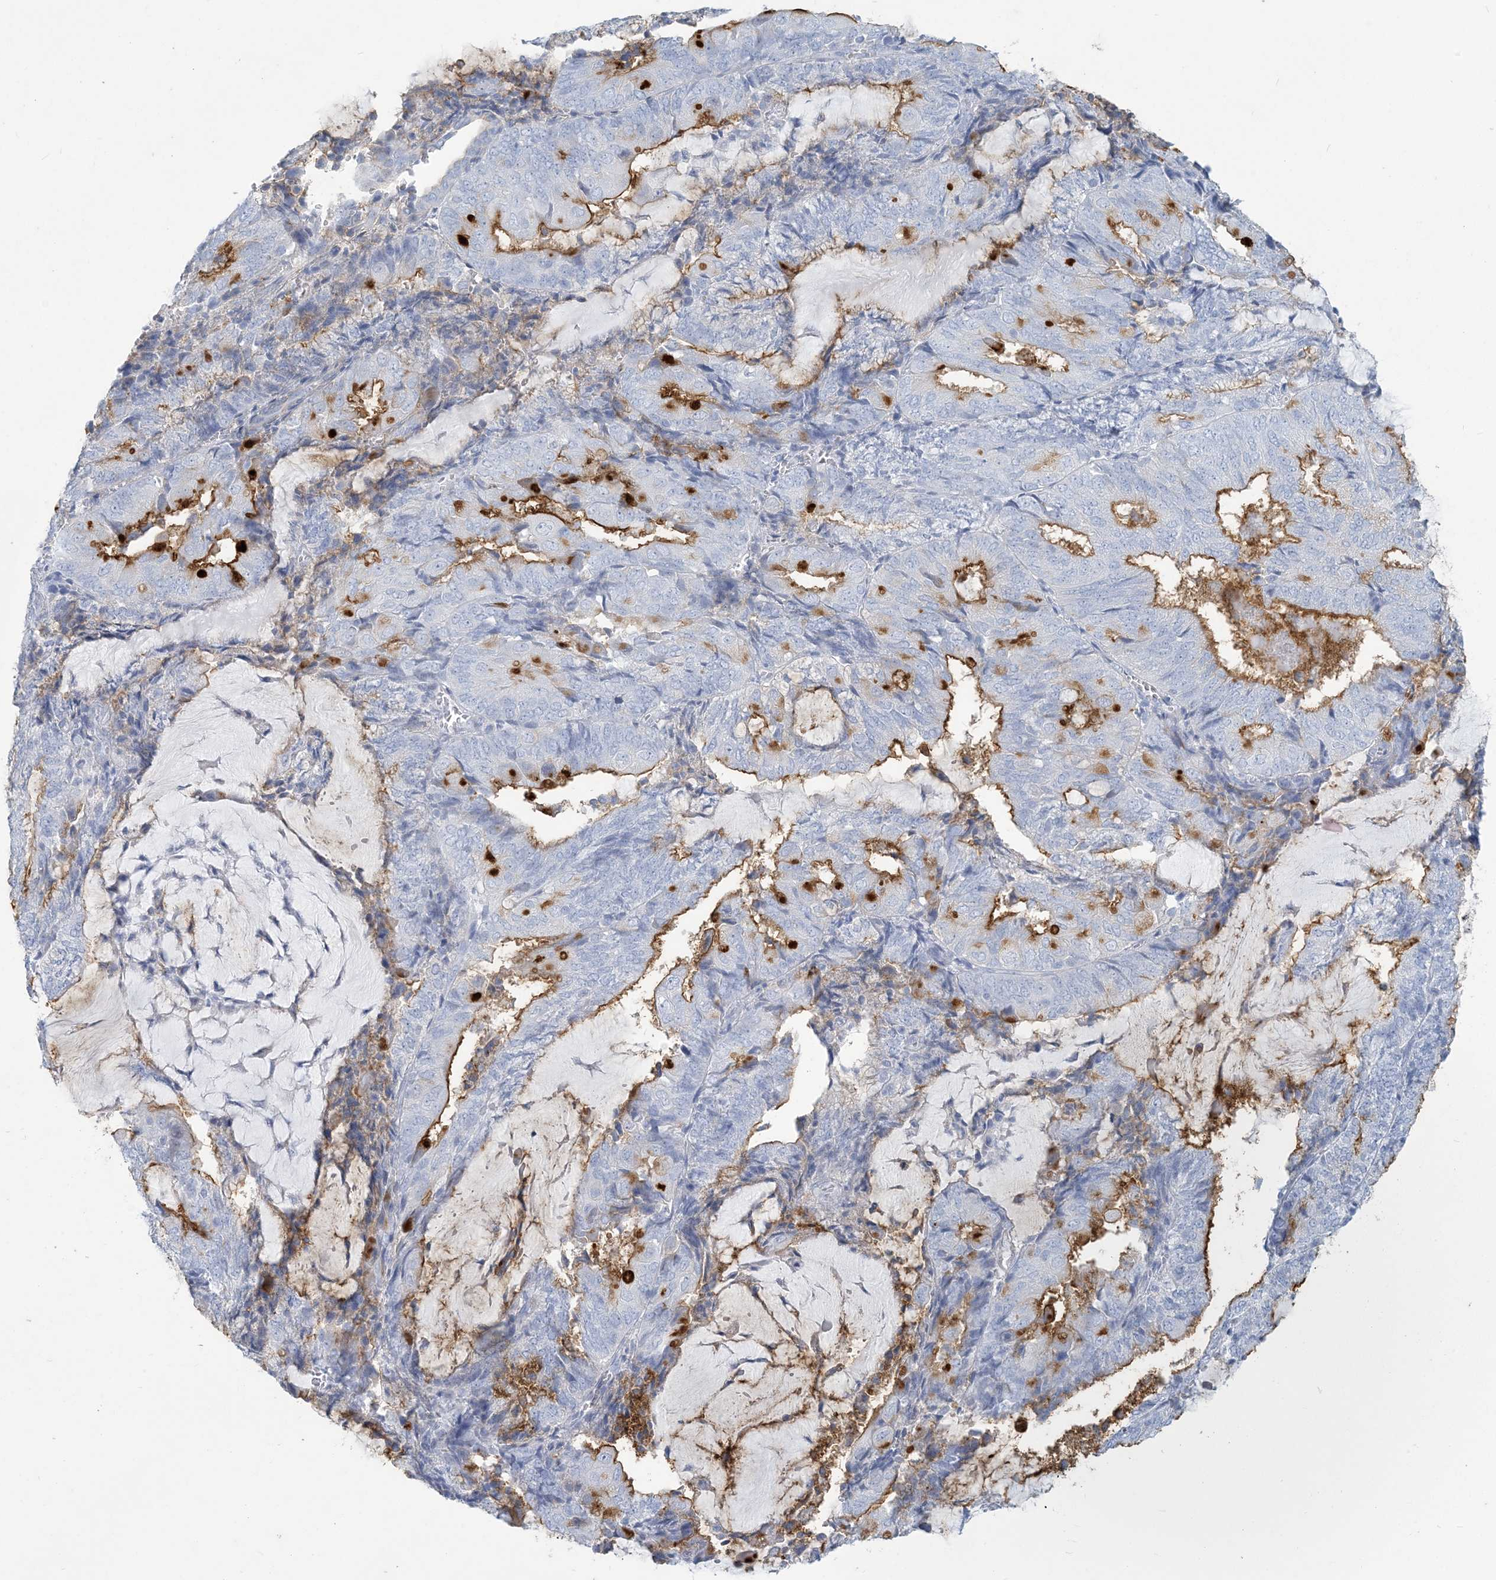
{"staining": {"intensity": "moderate", "quantity": "<25%", "location": "cytoplasmic/membranous"}, "tissue": "endometrial cancer", "cell_type": "Tumor cells", "image_type": "cancer", "snomed": [{"axis": "morphology", "description": "Adenocarcinoma, NOS"}, {"axis": "topography", "description": "Endometrium"}], "caption": "A micrograph of endometrial adenocarcinoma stained for a protein displays moderate cytoplasmic/membranous brown staining in tumor cells.", "gene": "MOXD1", "patient": {"sex": "female", "age": 81}}